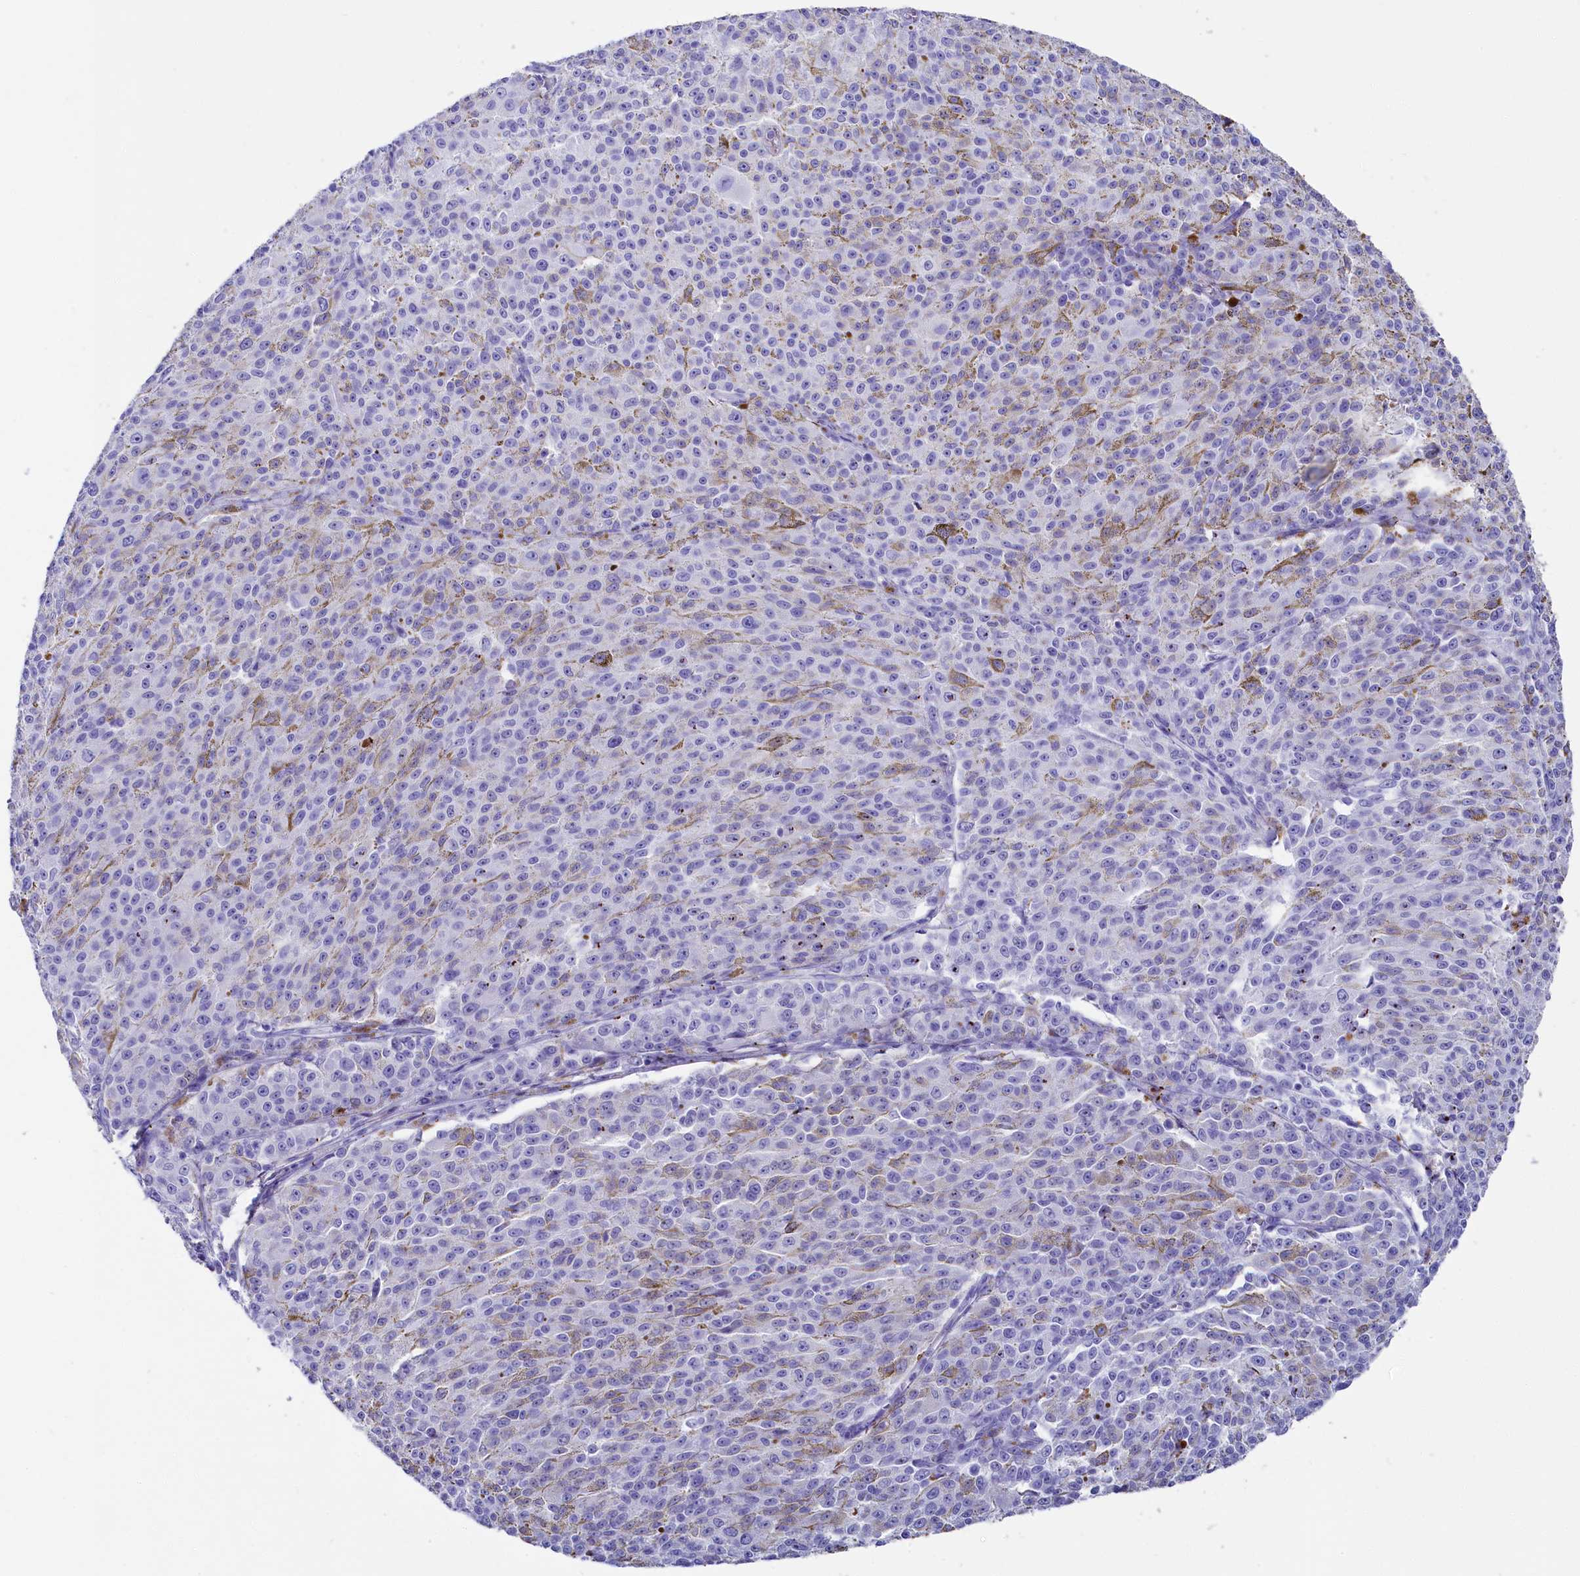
{"staining": {"intensity": "negative", "quantity": "none", "location": "none"}, "tissue": "melanoma", "cell_type": "Tumor cells", "image_type": "cancer", "snomed": [{"axis": "morphology", "description": "Malignant melanoma, NOS"}, {"axis": "topography", "description": "Skin"}], "caption": "Human malignant melanoma stained for a protein using immunohistochemistry exhibits no expression in tumor cells.", "gene": "SULT2A1", "patient": {"sex": "female", "age": 52}}